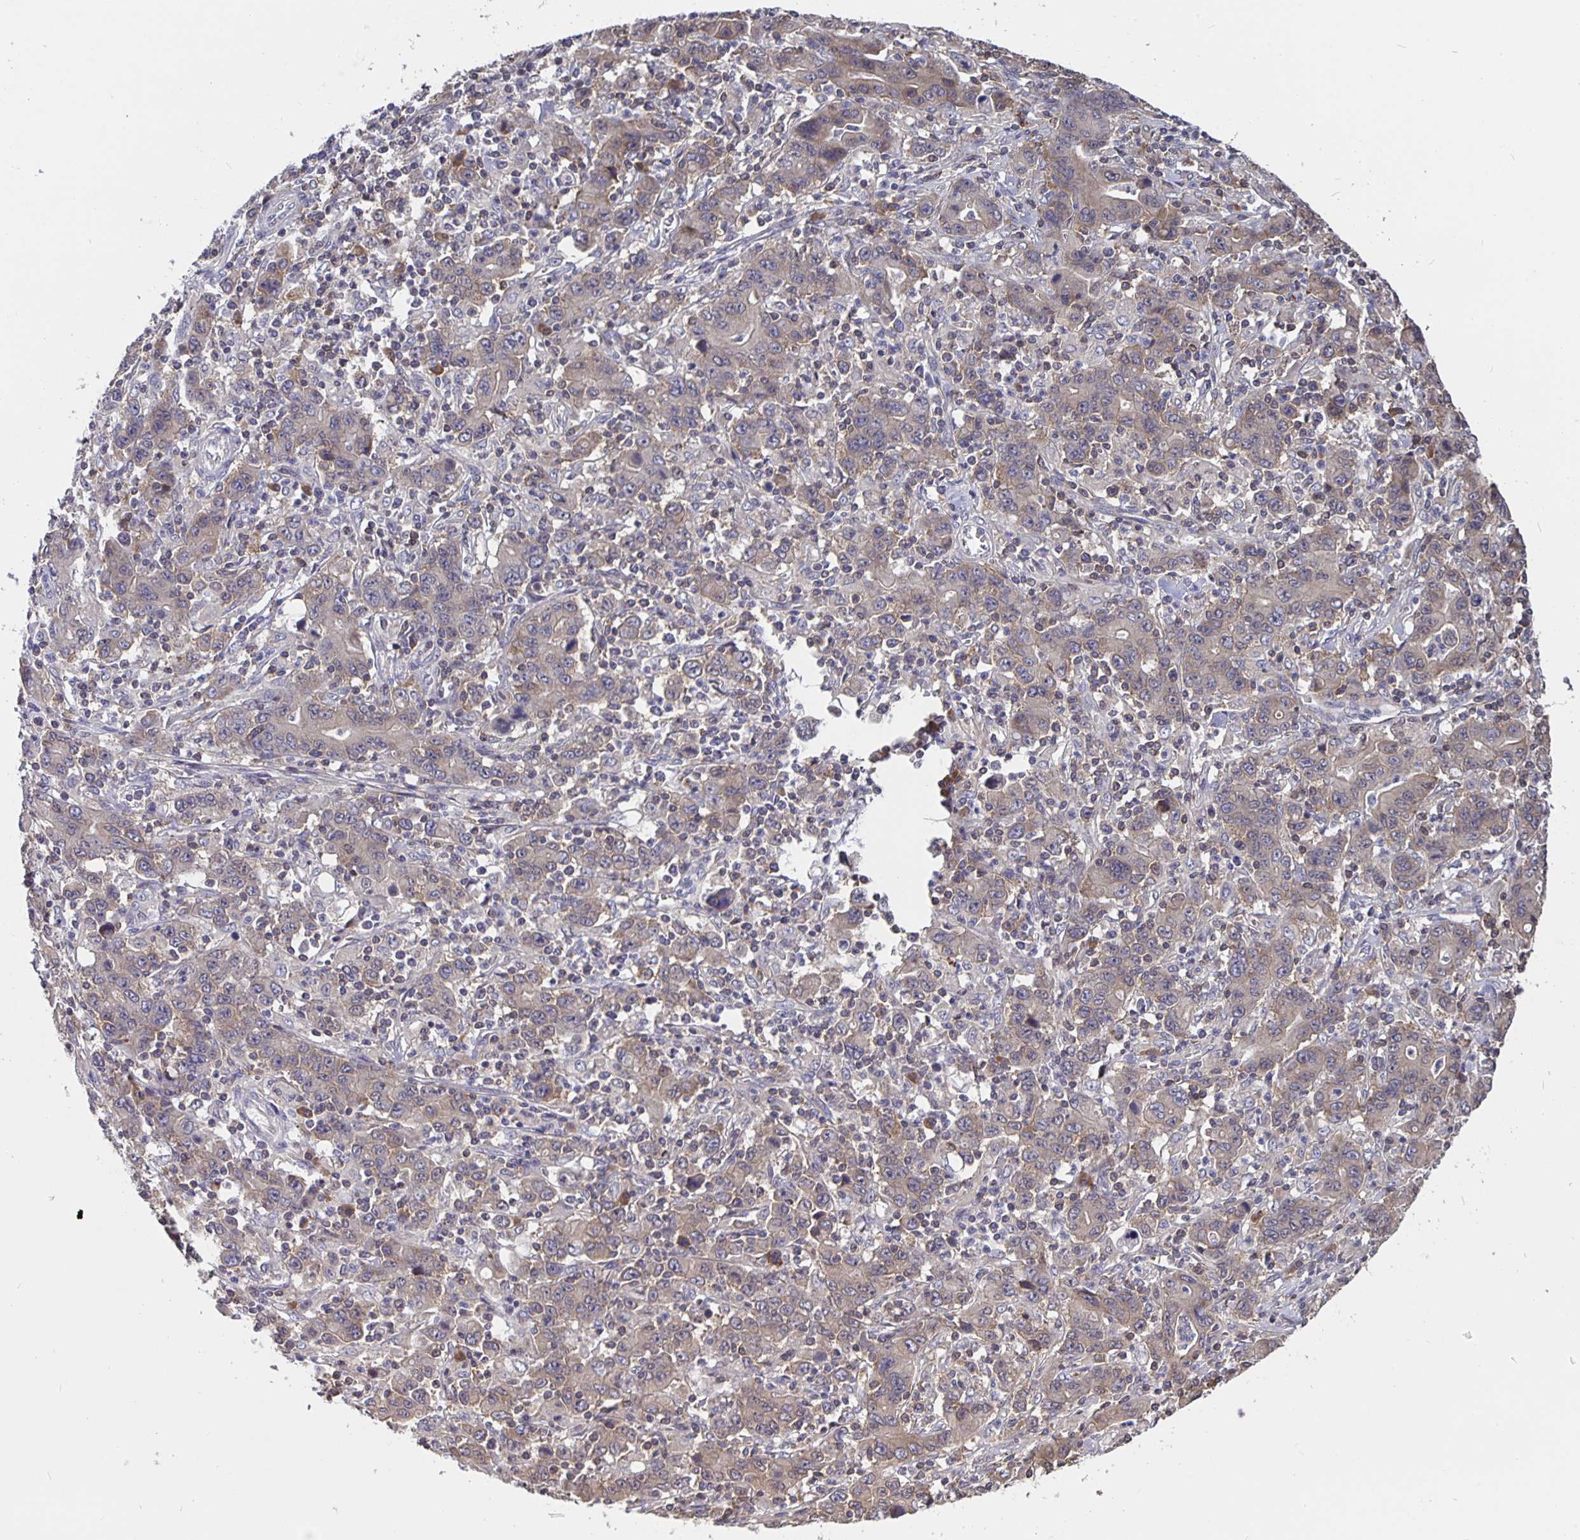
{"staining": {"intensity": "weak", "quantity": "25%-75%", "location": "cytoplasmic/membranous"}, "tissue": "stomach cancer", "cell_type": "Tumor cells", "image_type": "cancer", "snomed": [{"axis": "morphology", "description": "Adenocarcinoma, NOS"}, {"axis": "topography", "description": "Stomach, upper"}], "caption": "Human stomach cancer stained with a protein marker shows weak staining in tumor cells.", "gene": "FEM1C", "patient": {"sex": "male", "age": 69}}